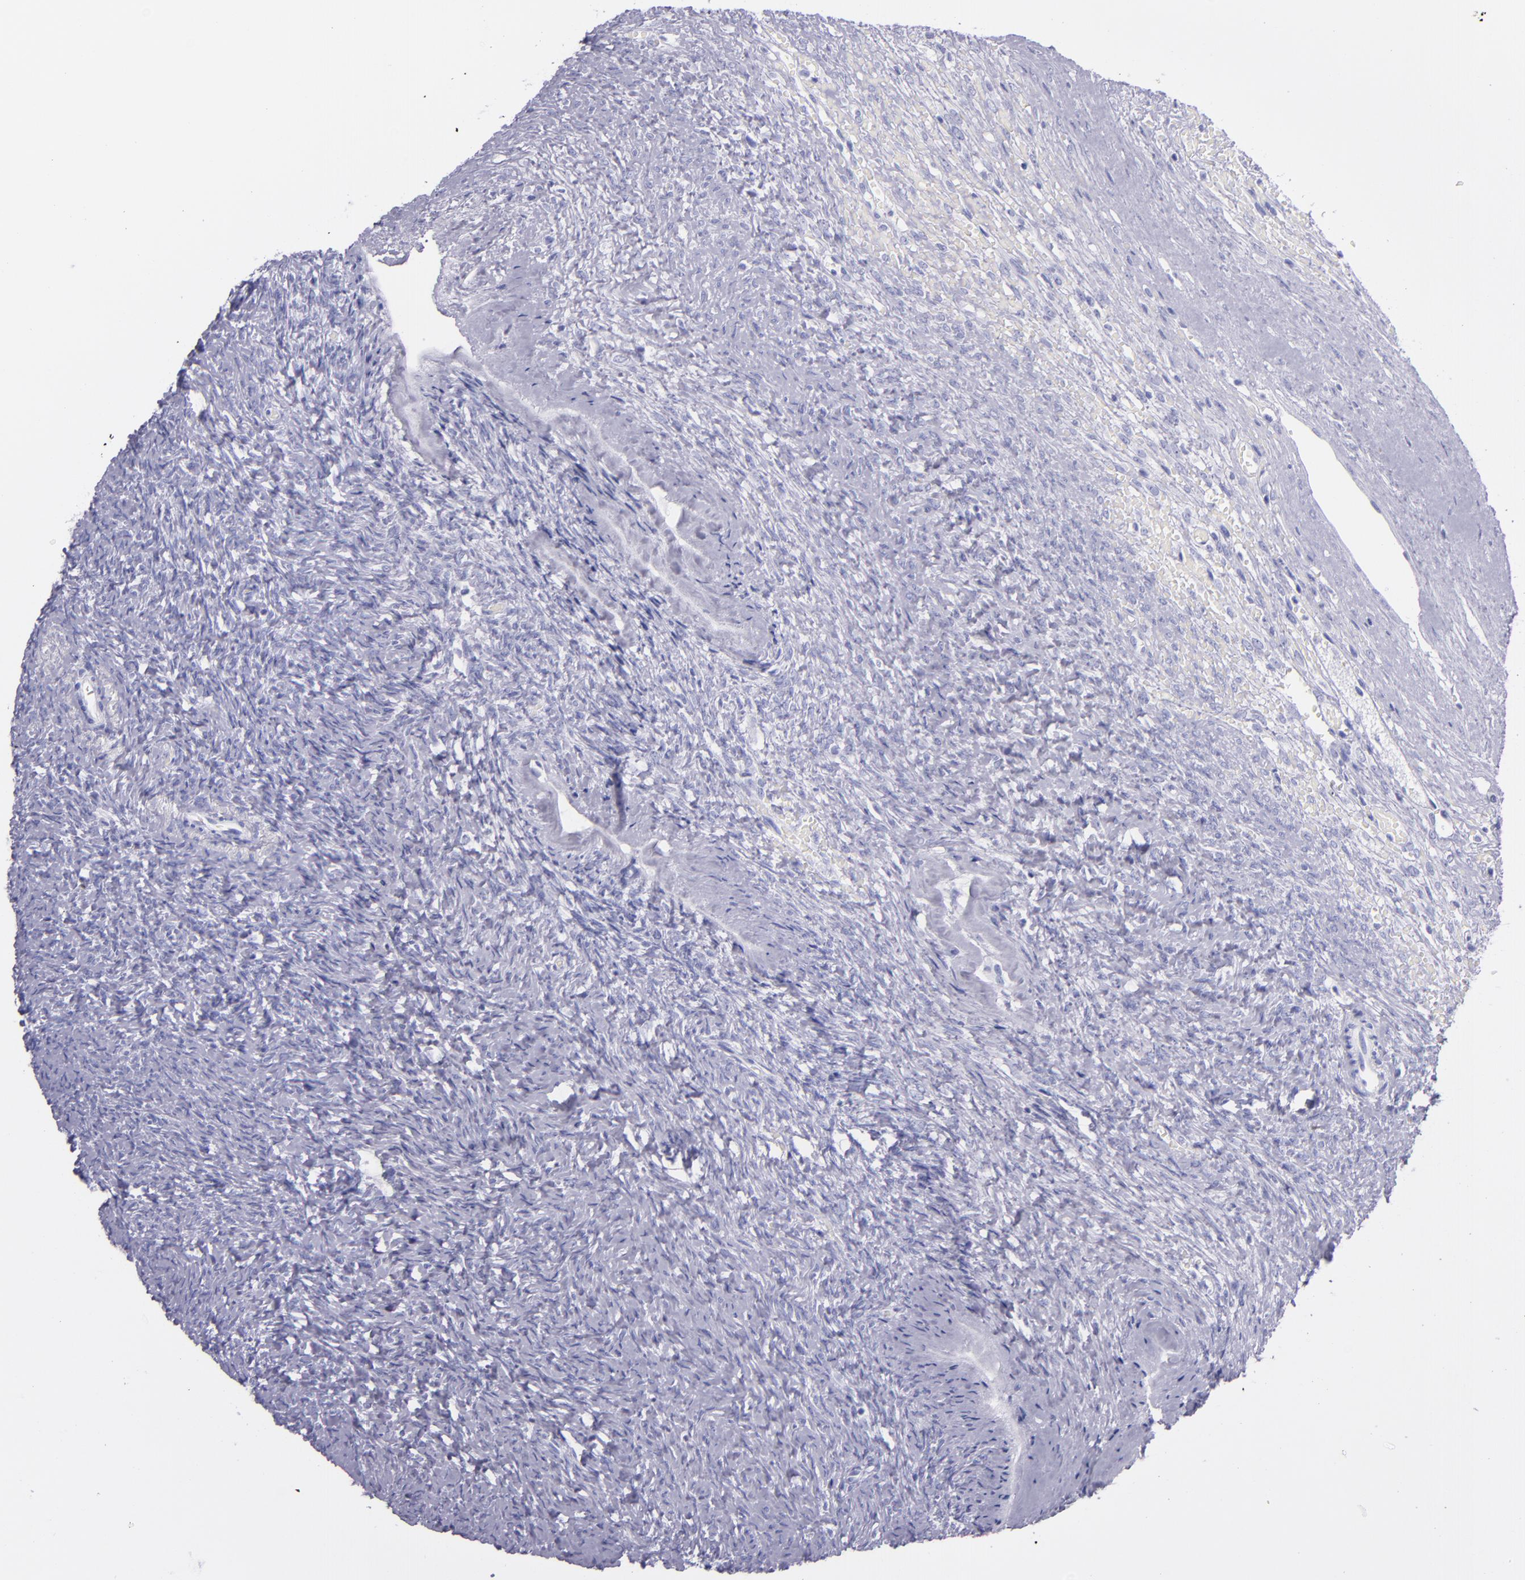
{"staining": {"intensity": "negative", "quantity": "none", "location": "none"}, "tissue": "ovary", "cell_type": "Follicle cells", "image_type": "normal", "snomed": [{"axis": "morphology", "description": "Normal tissue, NOS"}, {"axis": "topography", "description": "Ovary"}], "caption": "Histopathology image shows no significant protein staining in follicle cells of unremarkable ovary.", "gene": "SFTPB", "patient": {"sex": "female", "age": 56}}